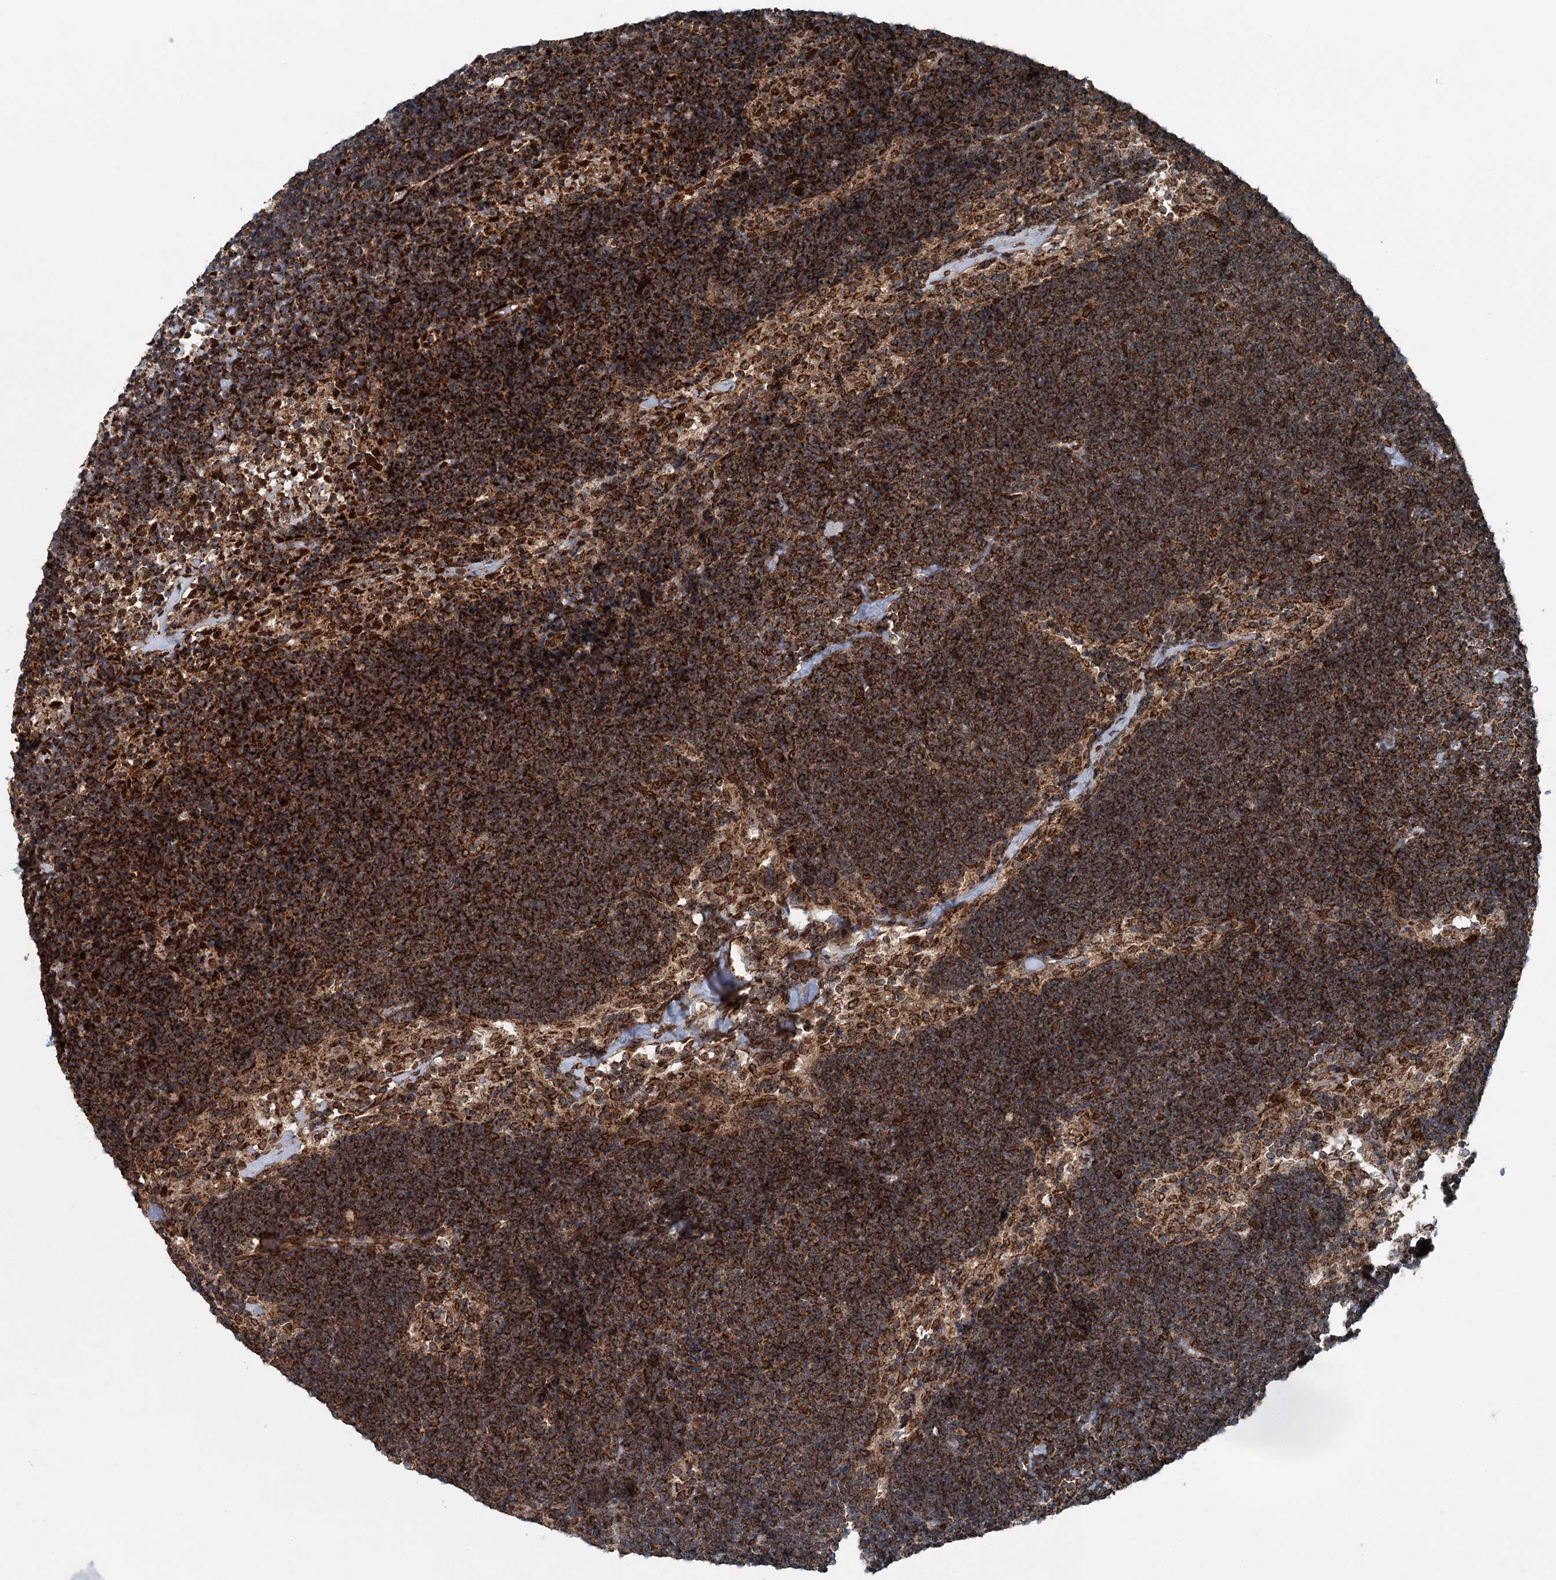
{"staining": {"intensity": "moderate", "quantity": "25%-75%", "location": "cytoplasmic/membranous"}, "tissue": "lymph node", "cell_type": "Germinal center cells", "image_type": "normal", "snomed": [{"axis": "morphology", "description": "Normal tissue, NOS"}, {"axis": "topography", "description": "Lymph node"}], "caption": "Immunohistochemical staining of unremarkable human lymph node reveals medium levels of moderate cytoplasmic/membranous staining in about 25%-75% of germinal center cells. (Stains: DAB in brown, nuclei in blue, Microscopy: brightfield microscopy at high magnification).", "gene": "BCKDHA", "patient": {"sex": "male", "age": 63}}